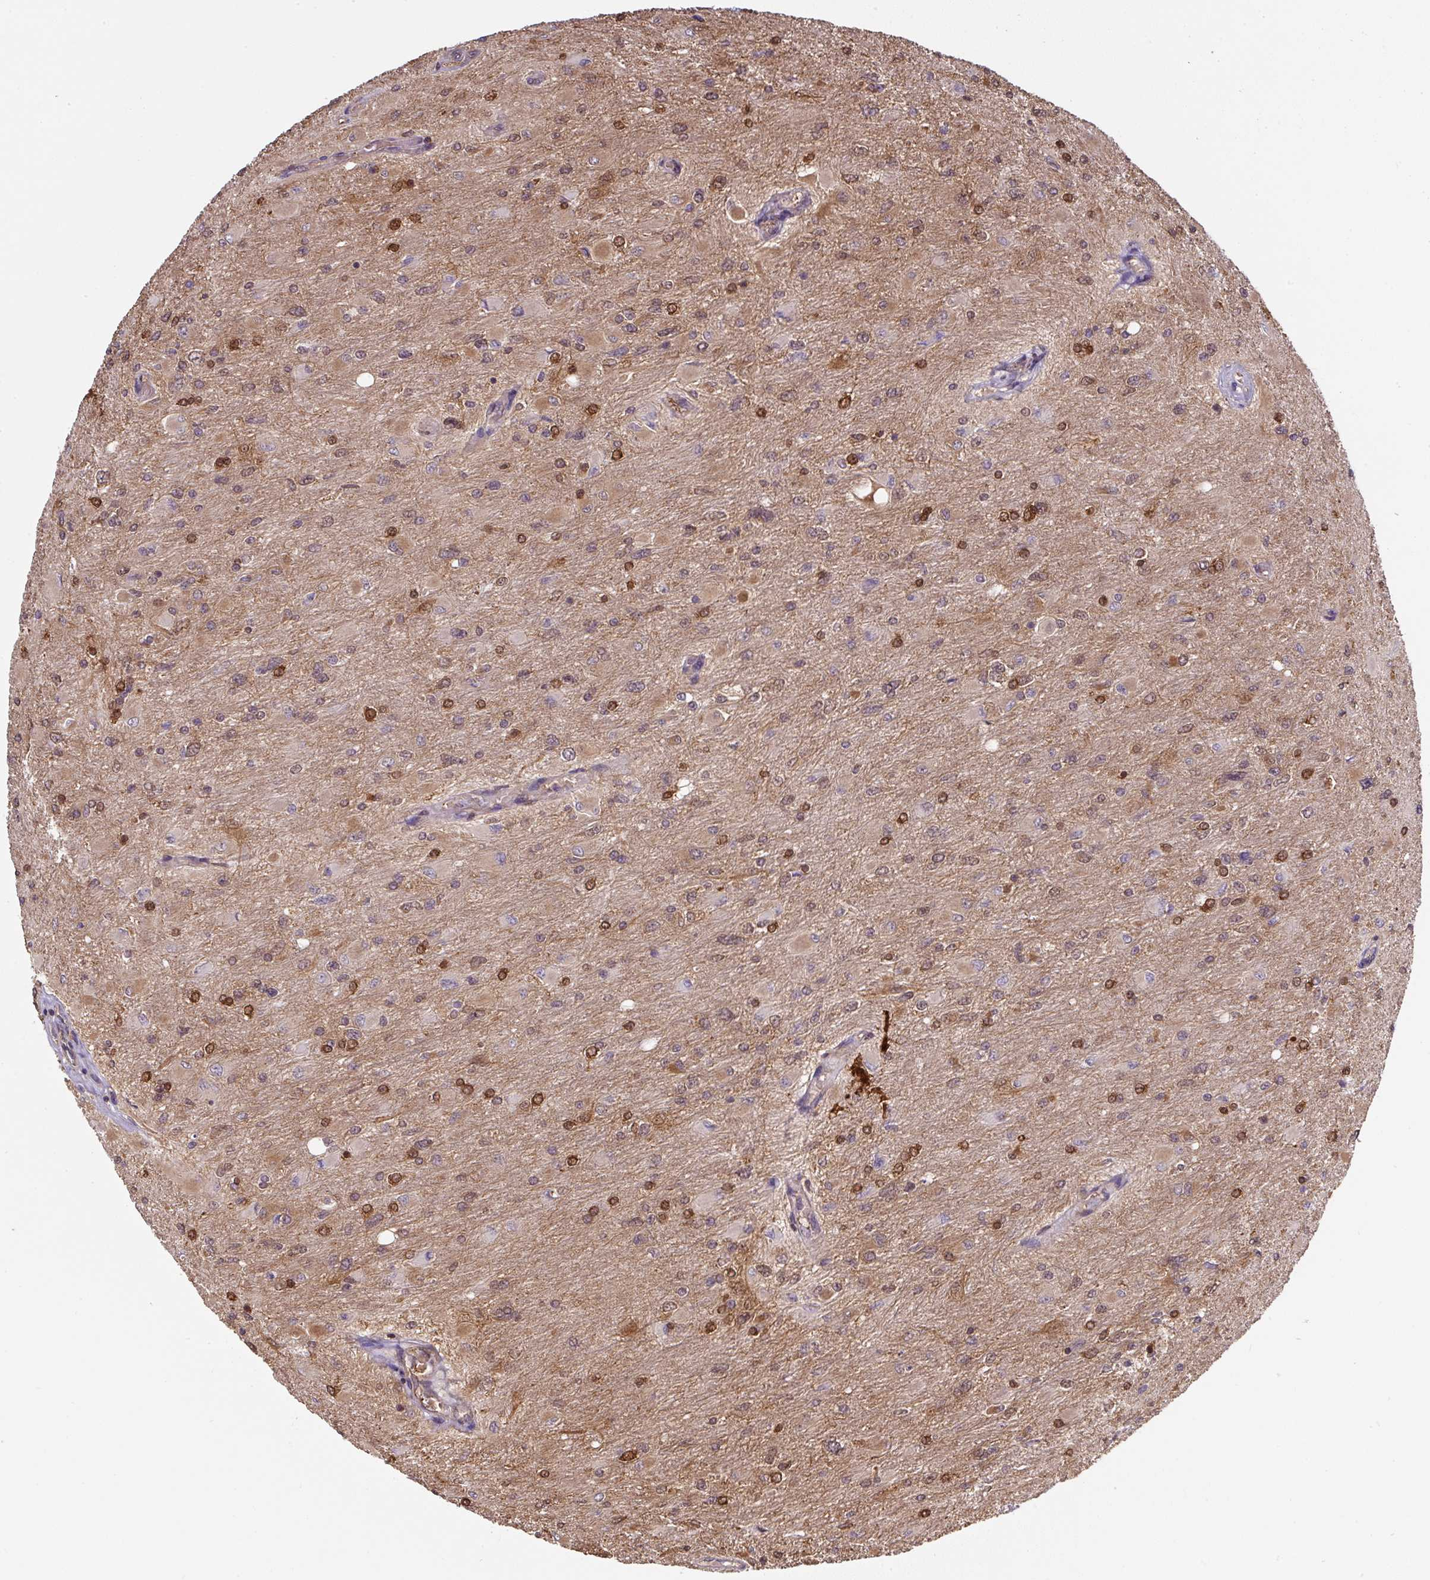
{"staining": {"intensity": "strong", "quantity": "<25%", "location": "nuclear"}, "tissue": "glioma", "cell_type": "Tumor cells", "image_type": "cancer", "snomed": [{"axis": "morphology", "description": "Glioma, malignant, High grade"}, {"axis": "topography", "description": "Cerebral cortex"}], "caption": "DAB immunohistochemical staining of human malignant glioma (high-grade) shows strong nuclear protein staining in approximately <25% of tumor cells.", "gene": "ST13", "patient": {"sex": "female", "age": 36}}